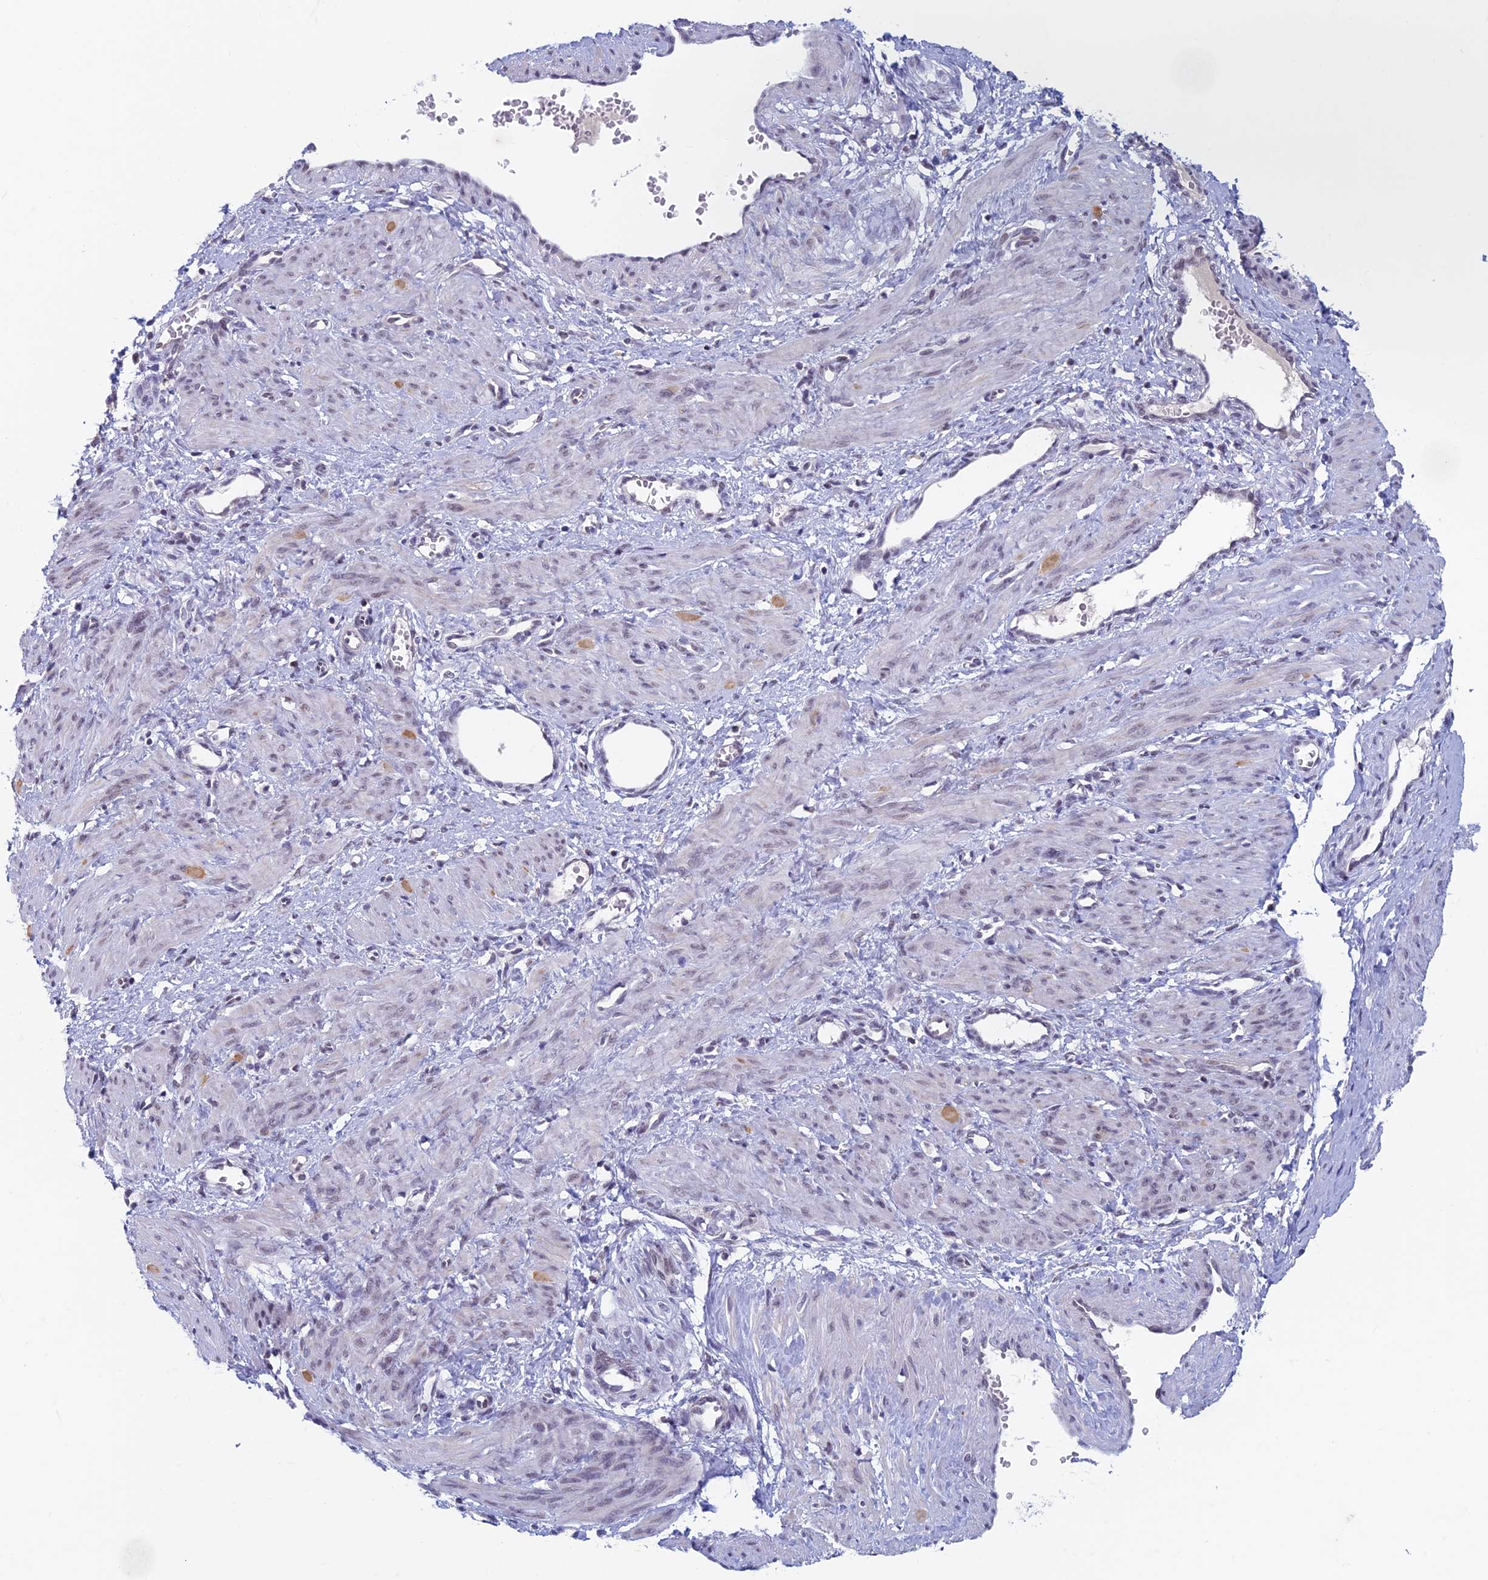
{"staining": {"intensity": "negative", "quantity": "none", "location": "none"}, "tissue": "smooth muscle", "cell_type": "Smooth muscle cells", "image_type": "normal", "snomed": [{"axis": "morphology", "description": "Normal tissue, NOS"}, {"axis": "topography", "description": "Endometrium"}], "caption": "Micrograph shows no significant protein expression in smooth muscle cells of unremarkable smooth muscle. (DAB IHC visualized using brightfield microscopy, high magnification).", "gene": "ASH2L", "patient": {"sex": "female", "age": 33}}